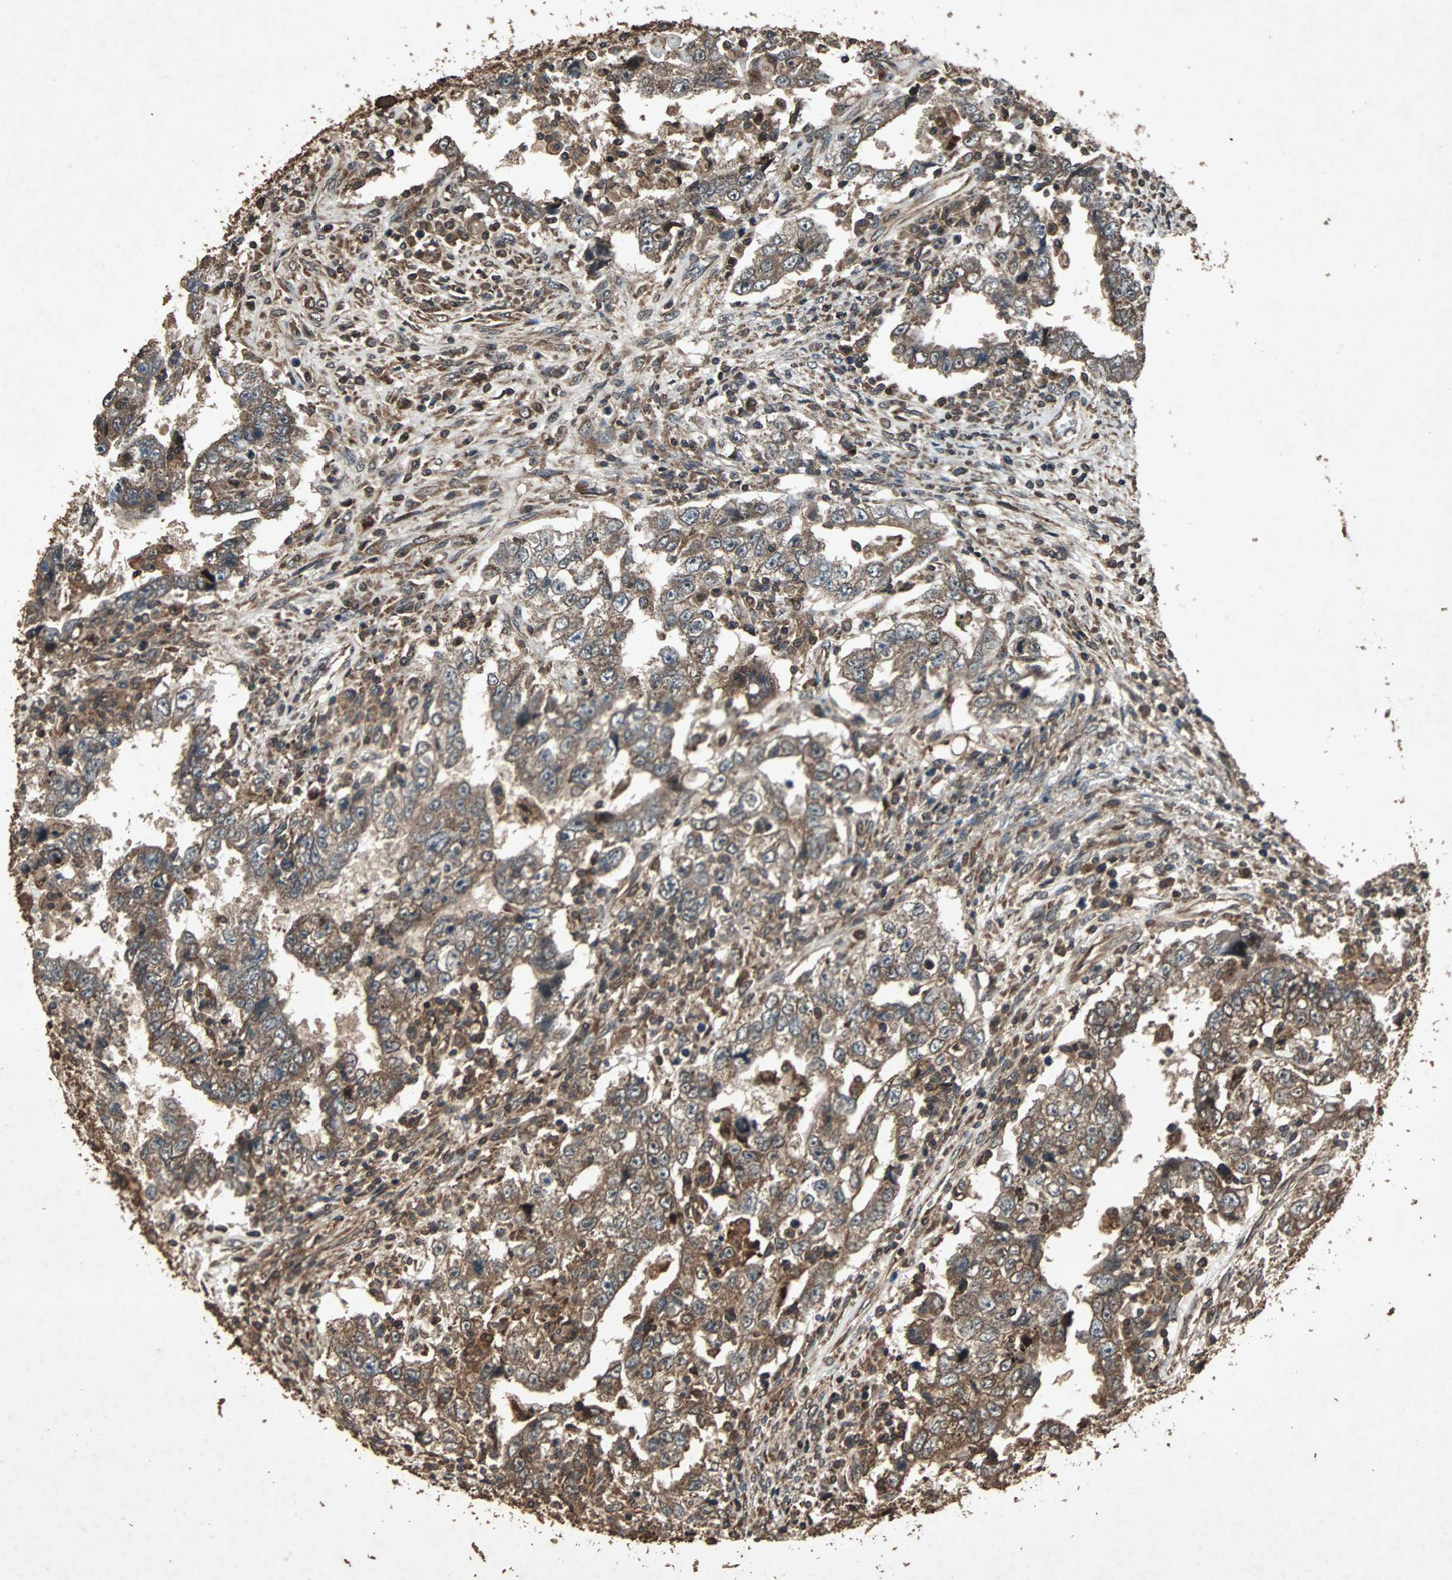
{"staining": {"intensity": "moderate", "quantity": ">75%", "location": "cytoplasmic/membranous"}, "tissue": "testis cancer", "cell_type": "Tumor cells", "image_type": "cancer", "snomed": [{"axis": "morphology", "description": "Carcinoma, Embryonal, NOS"}, {"axis": "topography", "description": "Testis"}], "caption": "Human testis cancer stained with a brown dye reveals moderate cytoplasmic/membranous positive expression in about >75% of tumor cells.", "gene": "LAMTOR5", "patient": {"sex": "male", "age": 26}}